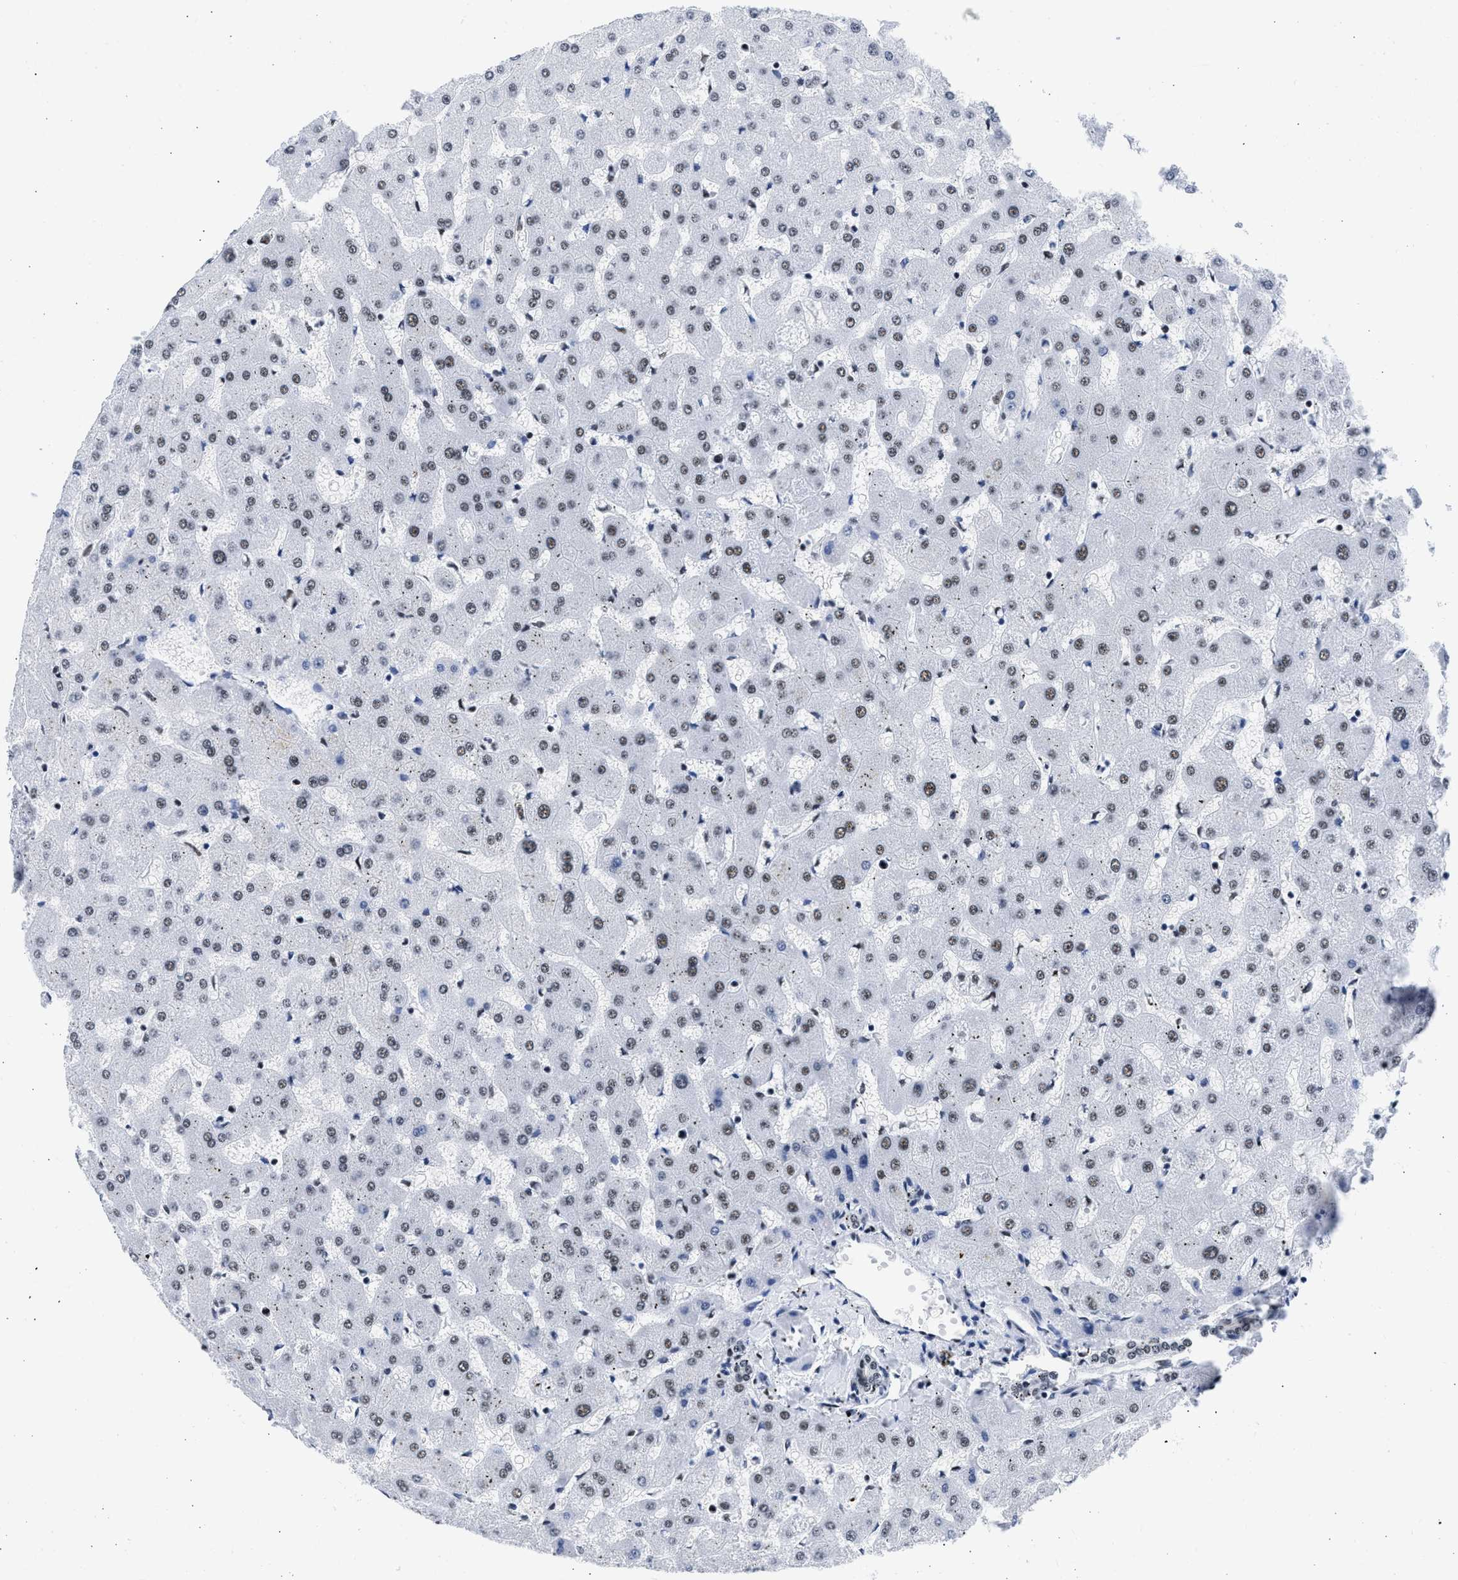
{"staining": {"intensity": "weak", "quantity": ">75%", "location": "nuclear"}, "tissue": "liver", "cell_type": "Cholangiocytes", "image_type": "normal", "snomed": [{"axis": "morphology", "description": "Normal tissue, NOS"}, {"axis": "topography", "description": "Liver"}], "caption": "Cholangiocytes display weak nuclear positivity in approximately >75% of cells in unremarkable liver.", "gene": "RBM8A", "patient": {"sex": "female", "age": 63}}